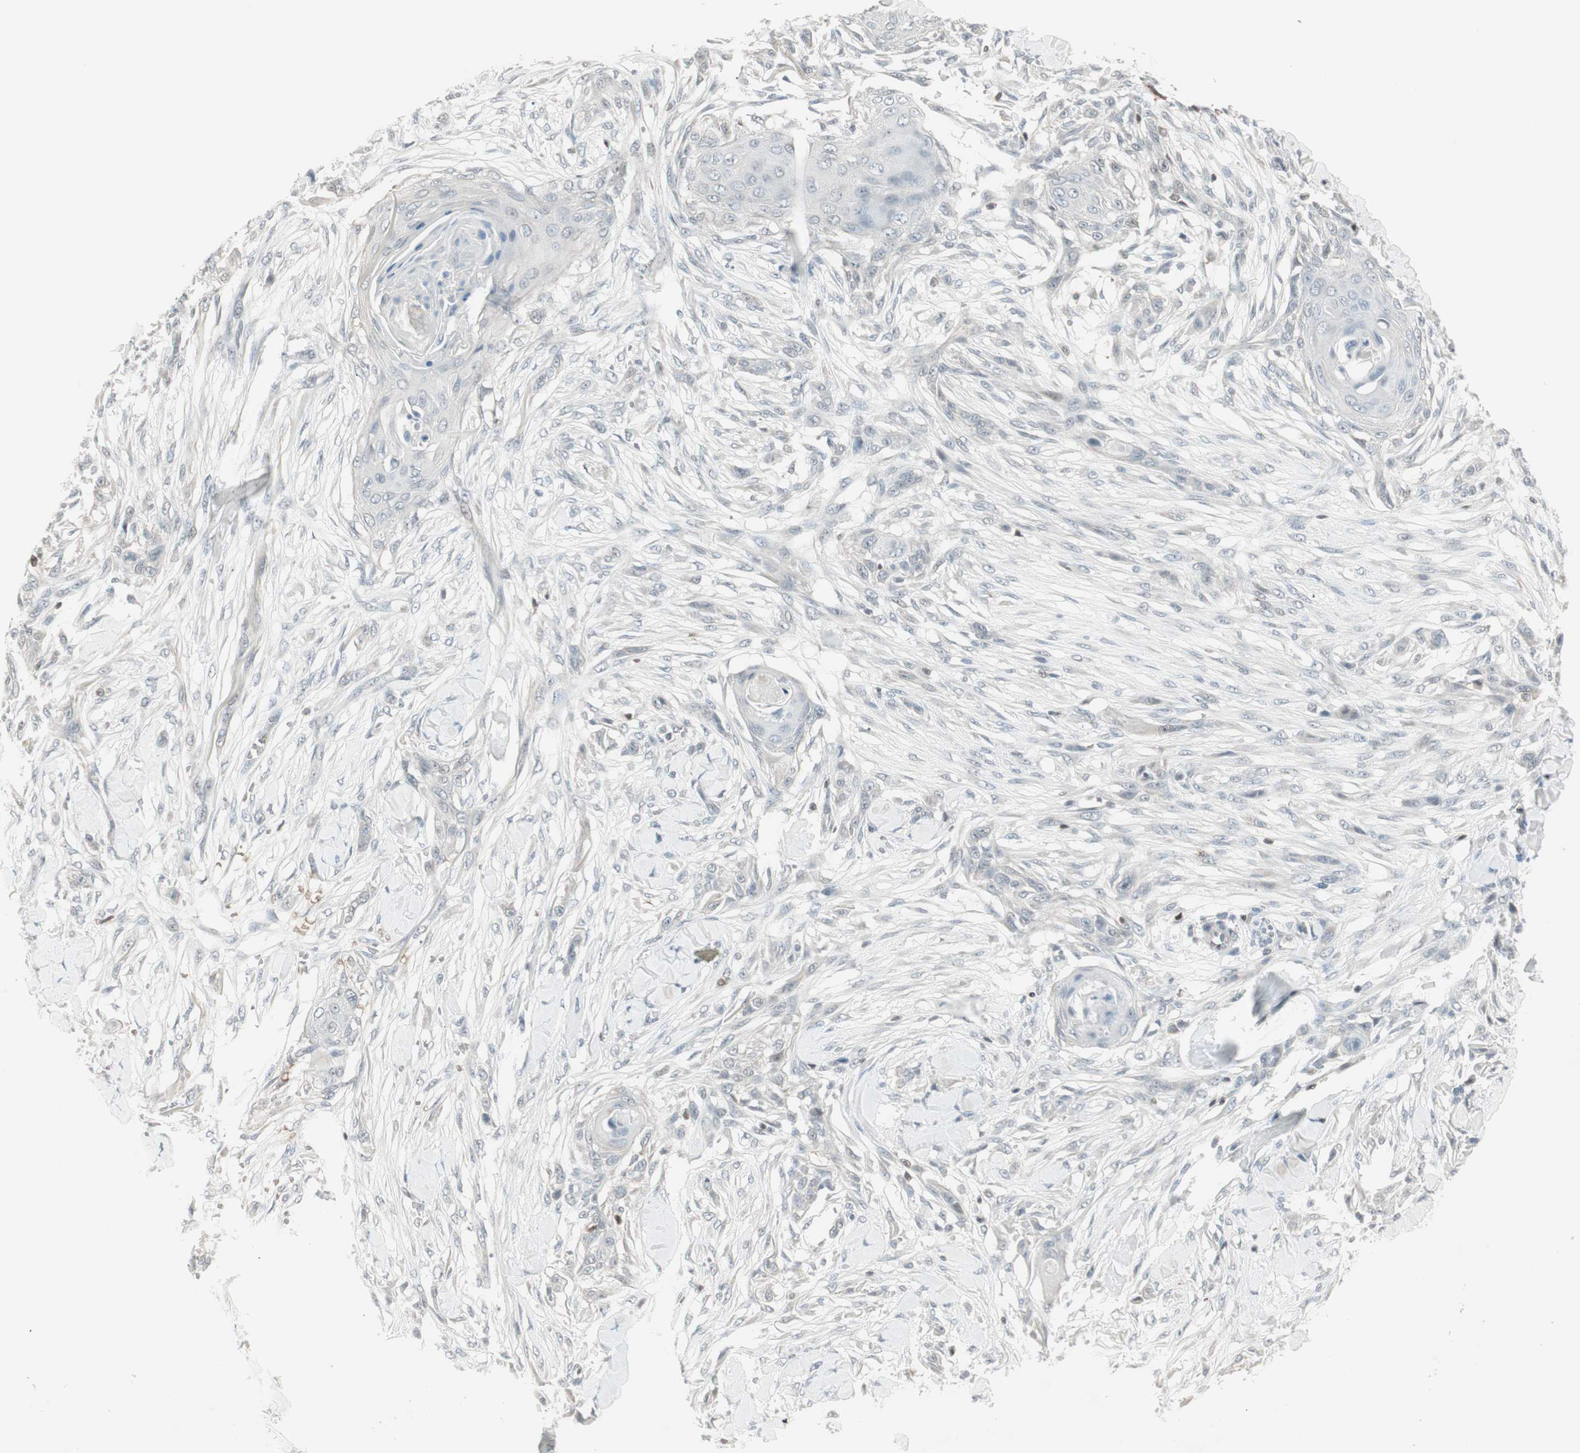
{"staining": {"intensity": "negative", "quantity": "none", "location": "none"}, "tissue": "skin cancer", "cell_type": "Tumor cells", "image_type": "cancer", "snomed": [{"axis": "morphology", "description": "Squamous cell carcinoma, NOS"}, {"axis": "topography", "description": "Skin"}], "caption": "This is an immunohistochemistry (IHC) photomicrograph of skin cancer (squamous cell carcinoma). There is no expression in tumor cells.", "gene": "MAP4K1", "patient": {"sex": "female", "age": 59}}